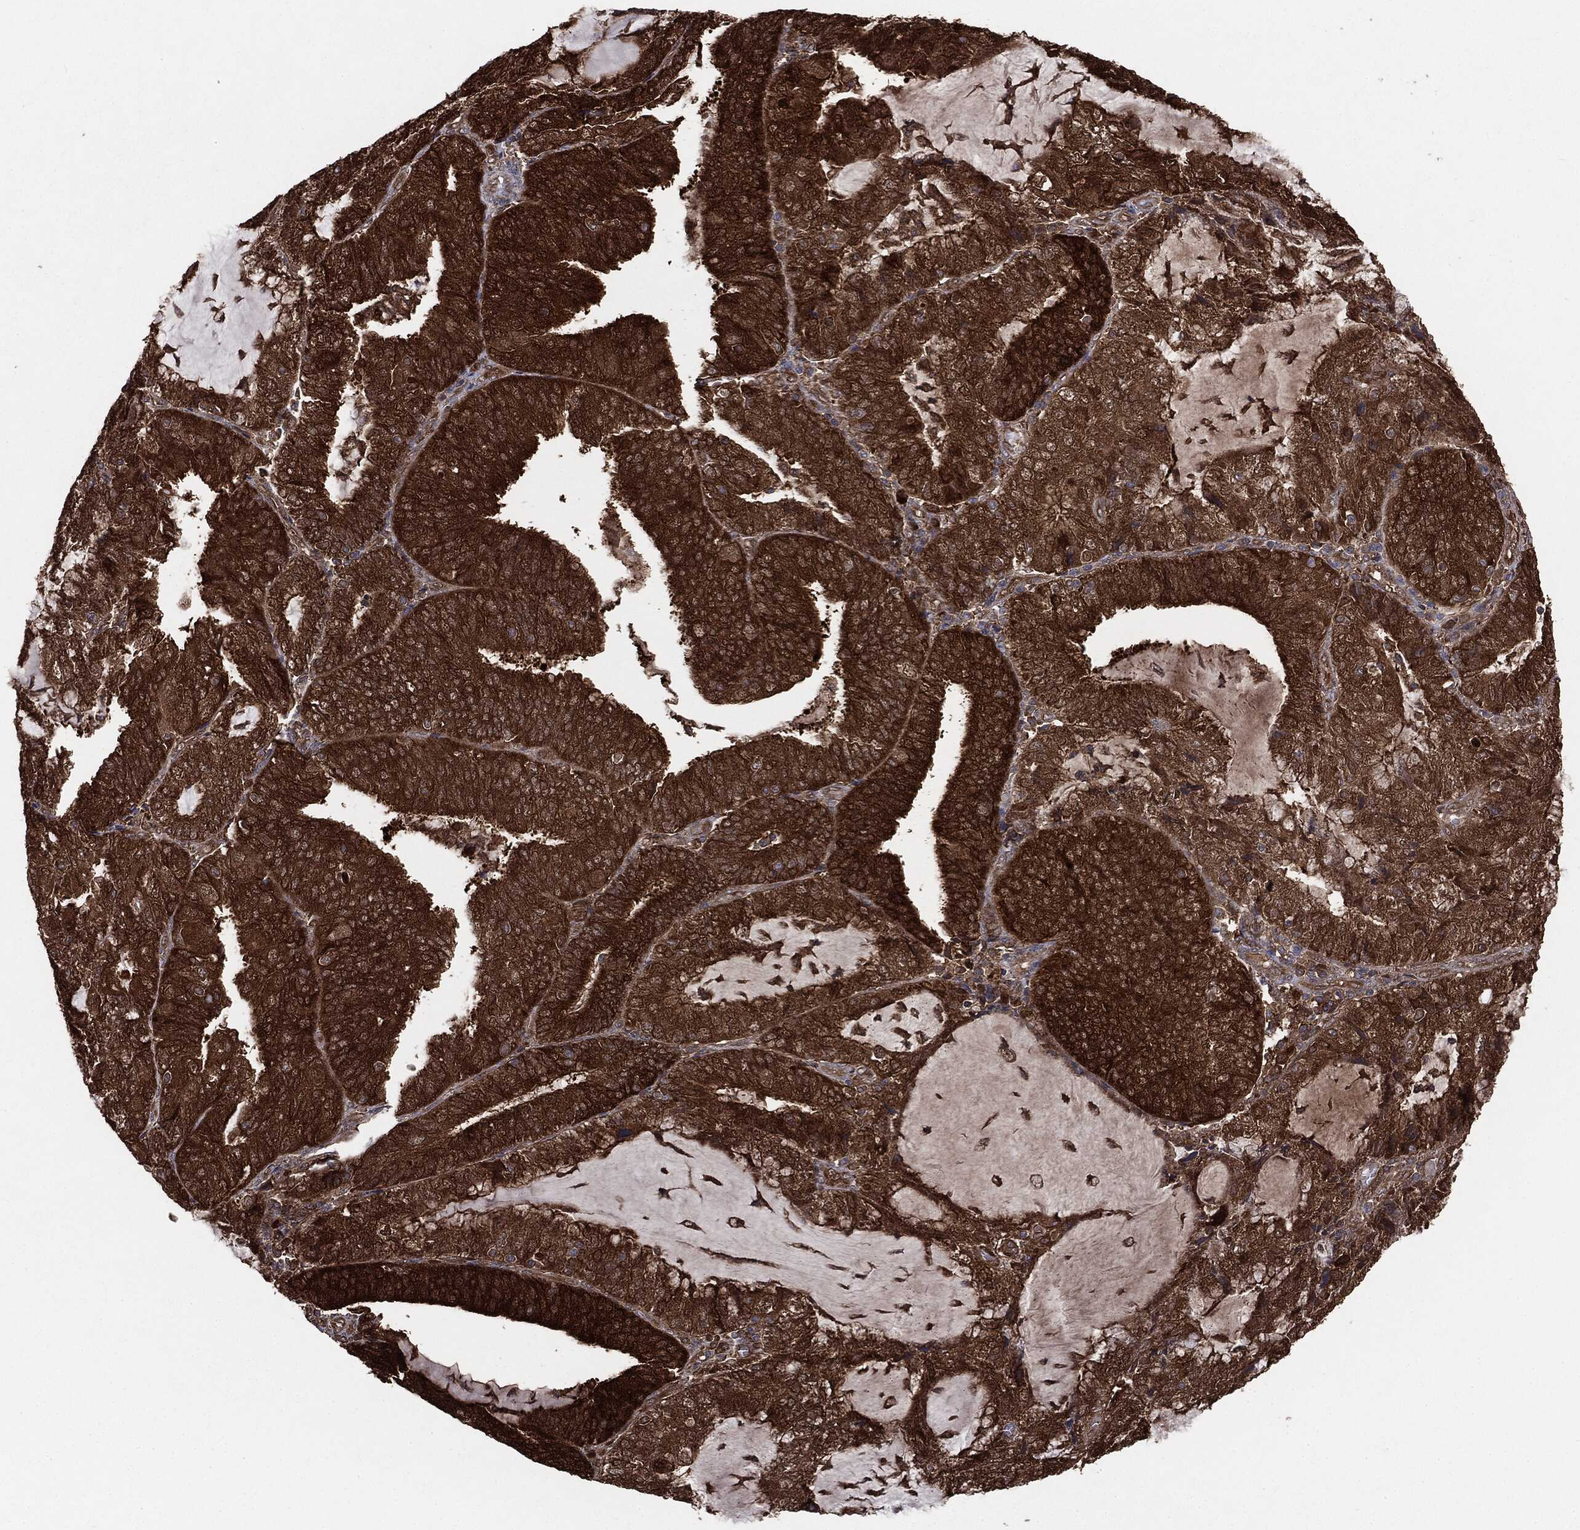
{"staining": {"intensity": "strong", "quantity": ">75%", "location": "cytoplasmic/membranous"}, "tissue": "endometrial cancer", "cell_type": "Tumor cells", "image_type": "cancer", "snomed": [{"axis": "morphology", "description": "Adenocarcinoma, NOS"}, {"axis": "topography", "description": "Endometrium"}], "caption": "A photomicrograph showing strong cytoplasmic/membranous positivity in about >75% of tumor cells in endometrial adenocarcinoma, as visualized by brown immunohistochemical staining.", "gene": "NME1", "patient": {"sex": "female", "age": 81}}